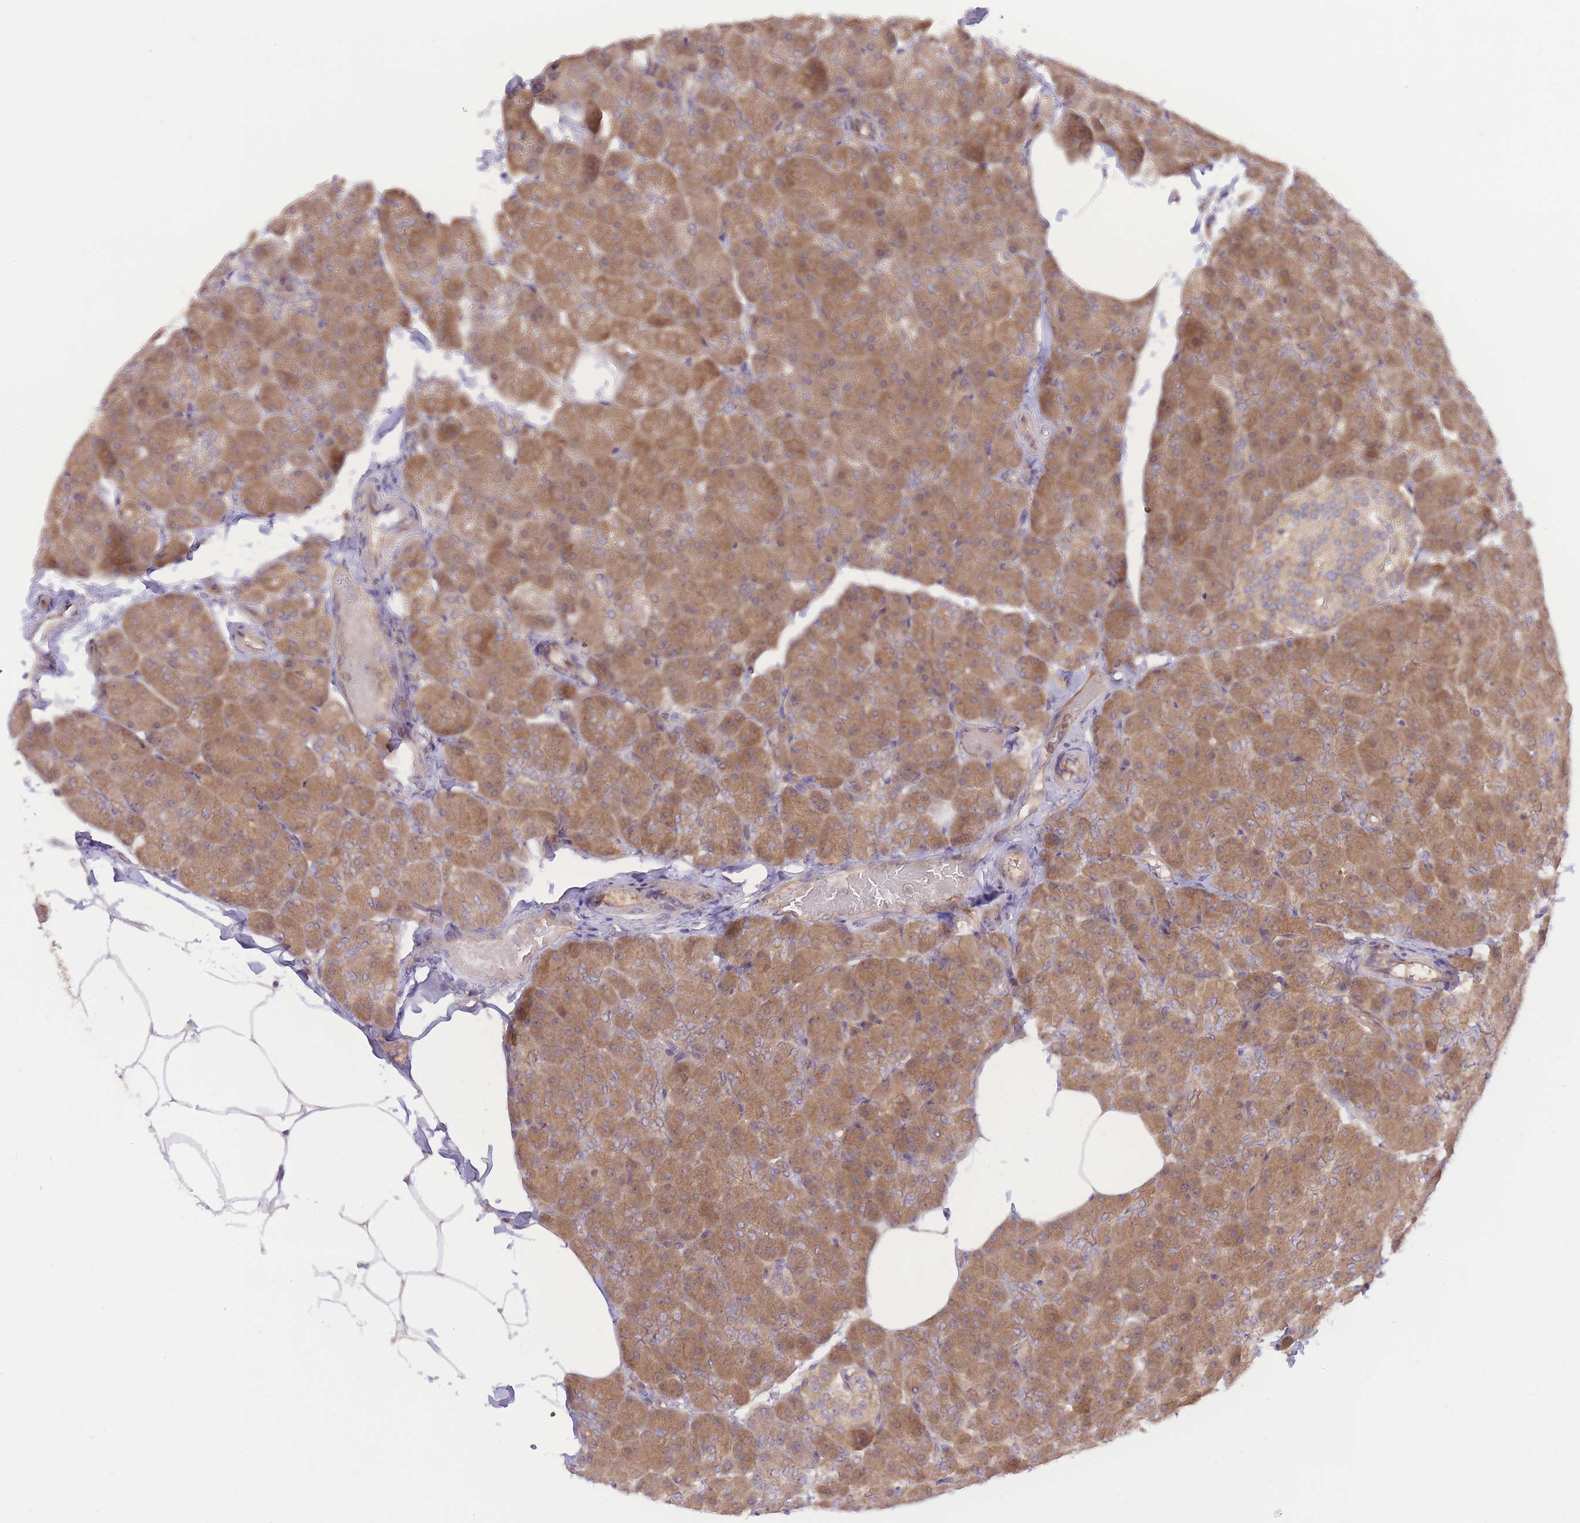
{"staining": {"intensity": "moderate", "quantity": ">75%", "location": "cytoplasmic/membranous"}, "tissue": "pancreas", "cell_type": "Exocrine glandular cells", "image_type": "normal", "snomed": [{"axis": "morphology", "description": "Normal tissue, NOS"}, {"axis": "topography", "description": "Pancreas"}], "caption": "A high-resolution micrograph shows immunohistochemistry staining of normal pancreas, which demonstrates moderate cytoplasmic/membranous positivity in about >75% of exocrine glandular cells.", "gene": "PREP", "patient": {"sex": "male", "age": 35}}